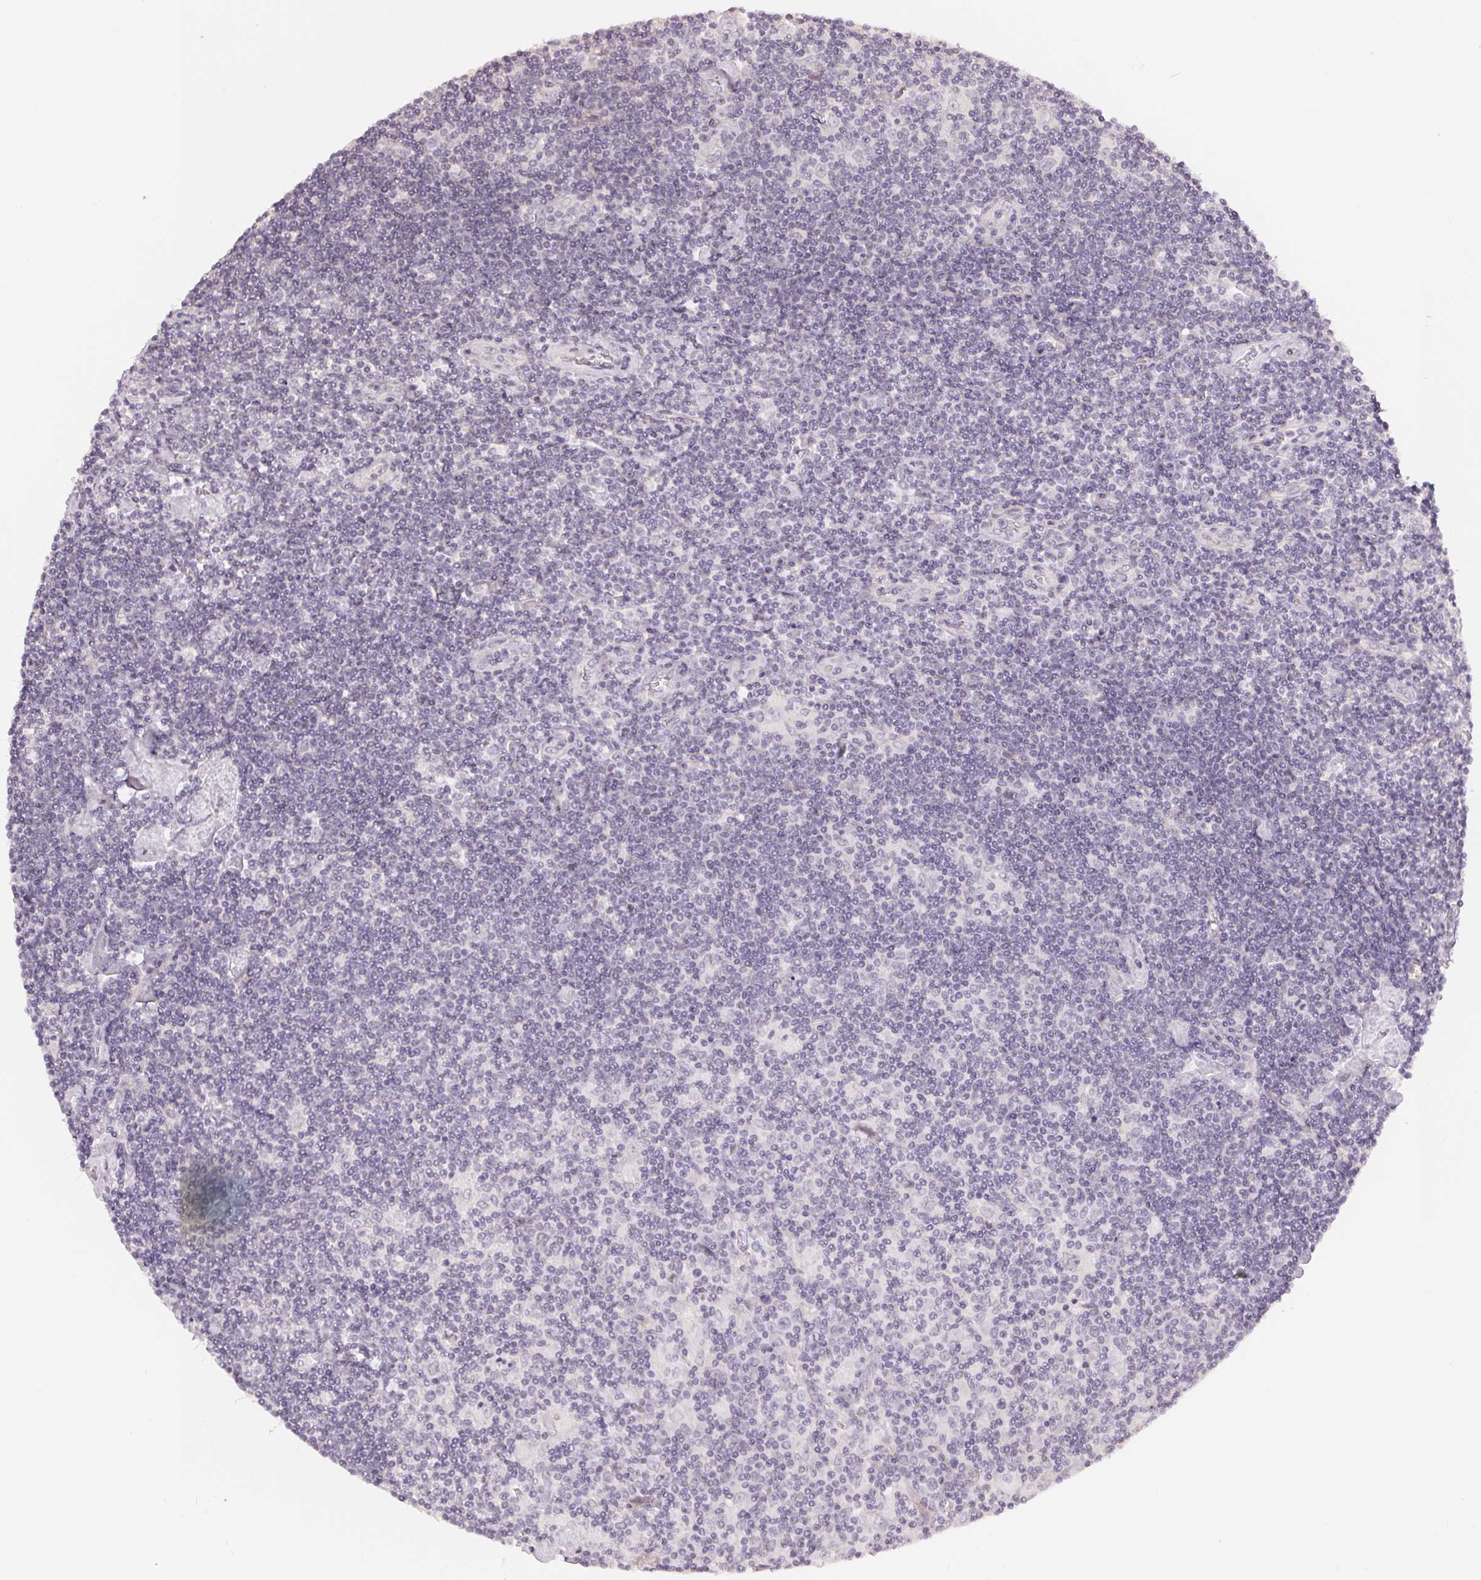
{"staining": {"intensity": "negative", "quantity": "none", "location": "none"}, "tissue": "lymphoma", "cell_type": "Tumor cells", "image_type": "cancer", "snomed": [{"axis": "morphology", "description": "Hodgkin's disease, NOS"}, {"axis": "topography", "description": "Lymph node"}], "caption": "A high-resolution photomicrograph shows IHC staining of lymphoma, which reveals no significant expression in tumor cells.", "gene": "GDAP1L1", "patient": {"sex": "male", "age": 40}}